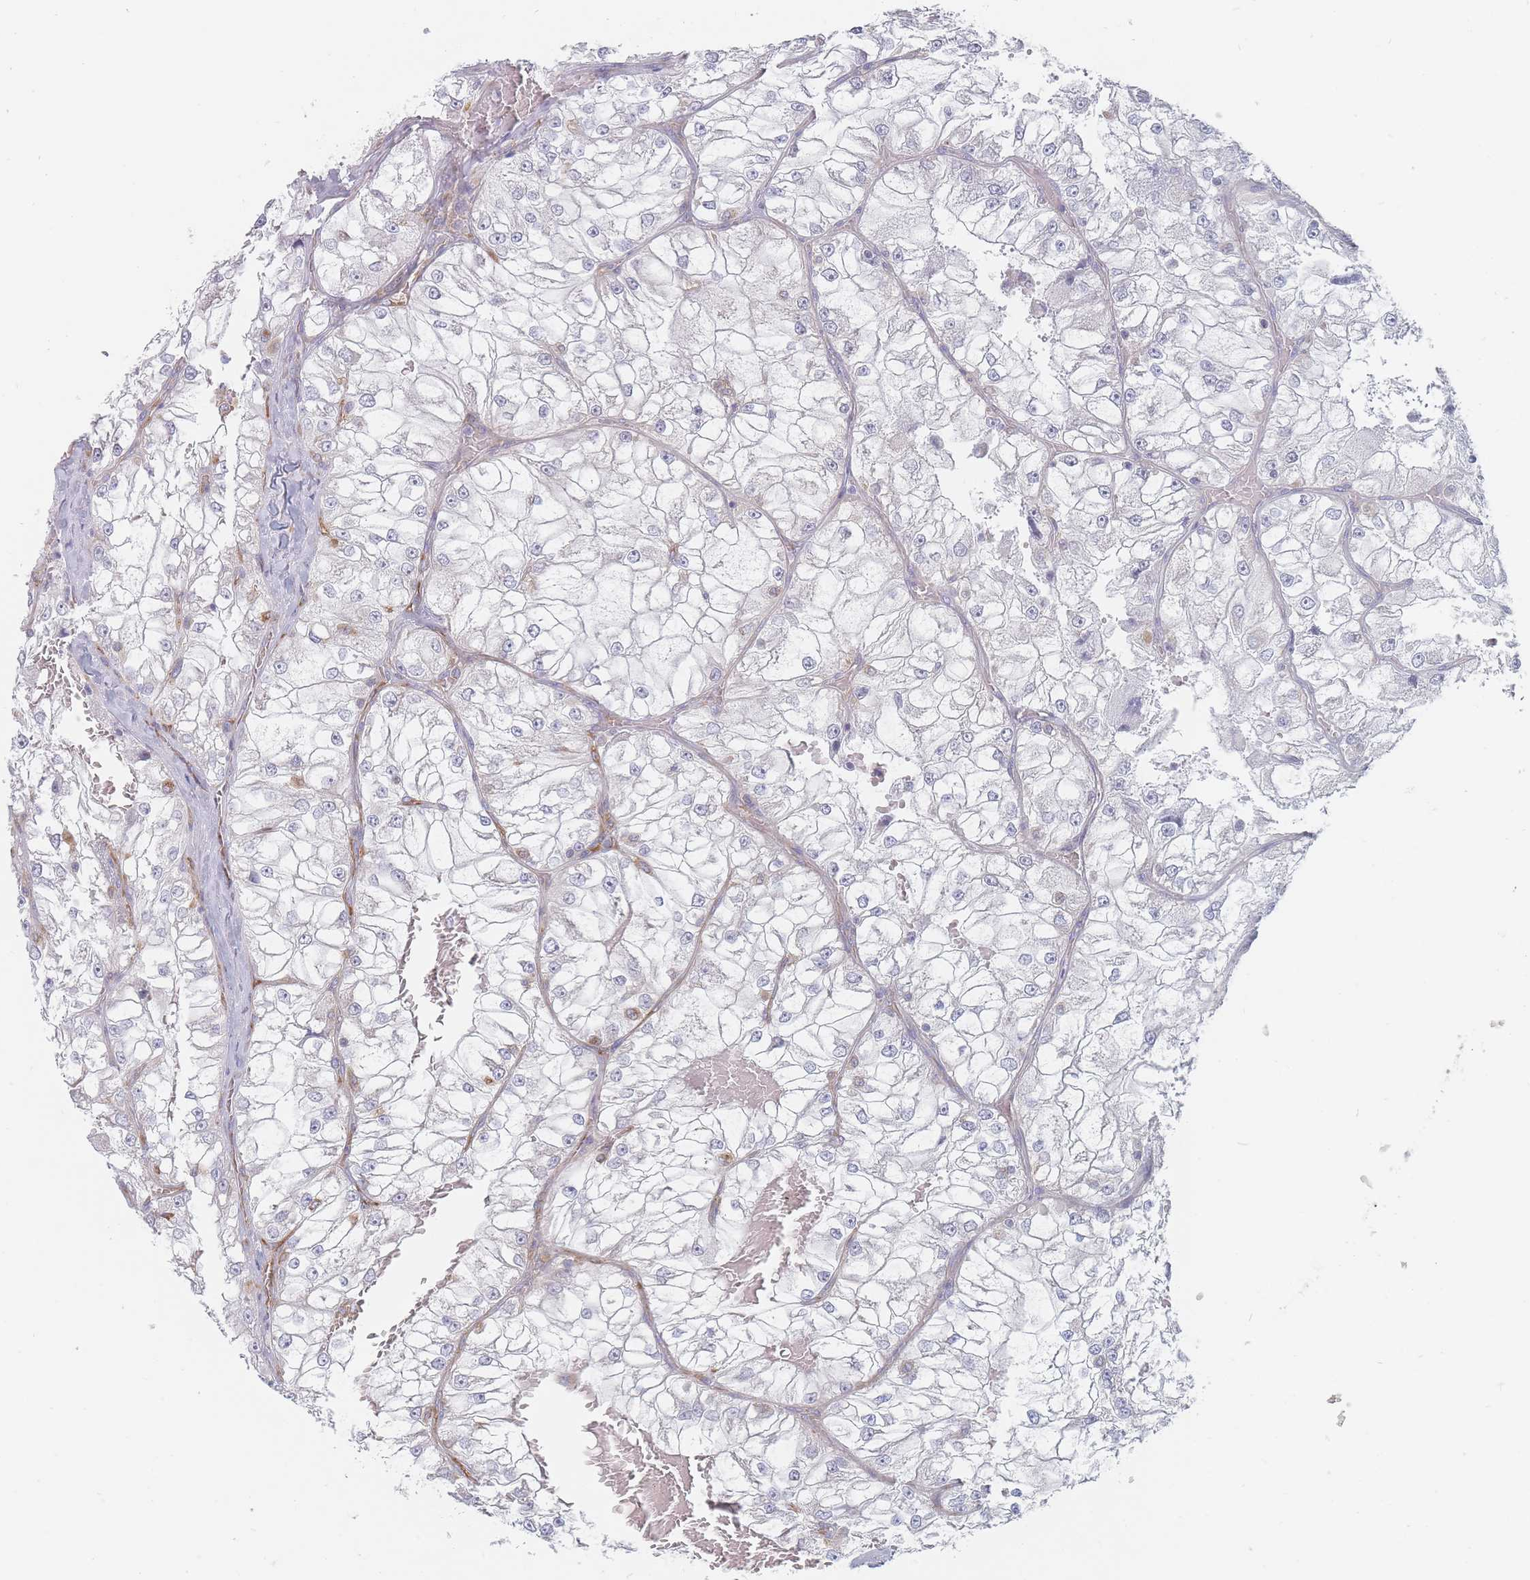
{"staining": {"intensity": "negative", "quantity": "none", "location": "none"}, "tissue": "renal cancer", "cell_type": "Tumor cells", "image_type": "cancer", "snomed": [{"axis": "morphology", "description": "Adenocarcinoma, NOS"}, {"axis": "topography", "description": "Kidney"}], "caption": "Immunohistochemistry (IHC) of renal cancer (adenocarcinoma) demonstrates no expression in tumor cells. Nuclei are stained in blue.", "gene": "MAP1S", "patient": {"sex": "female", "age": 72}}